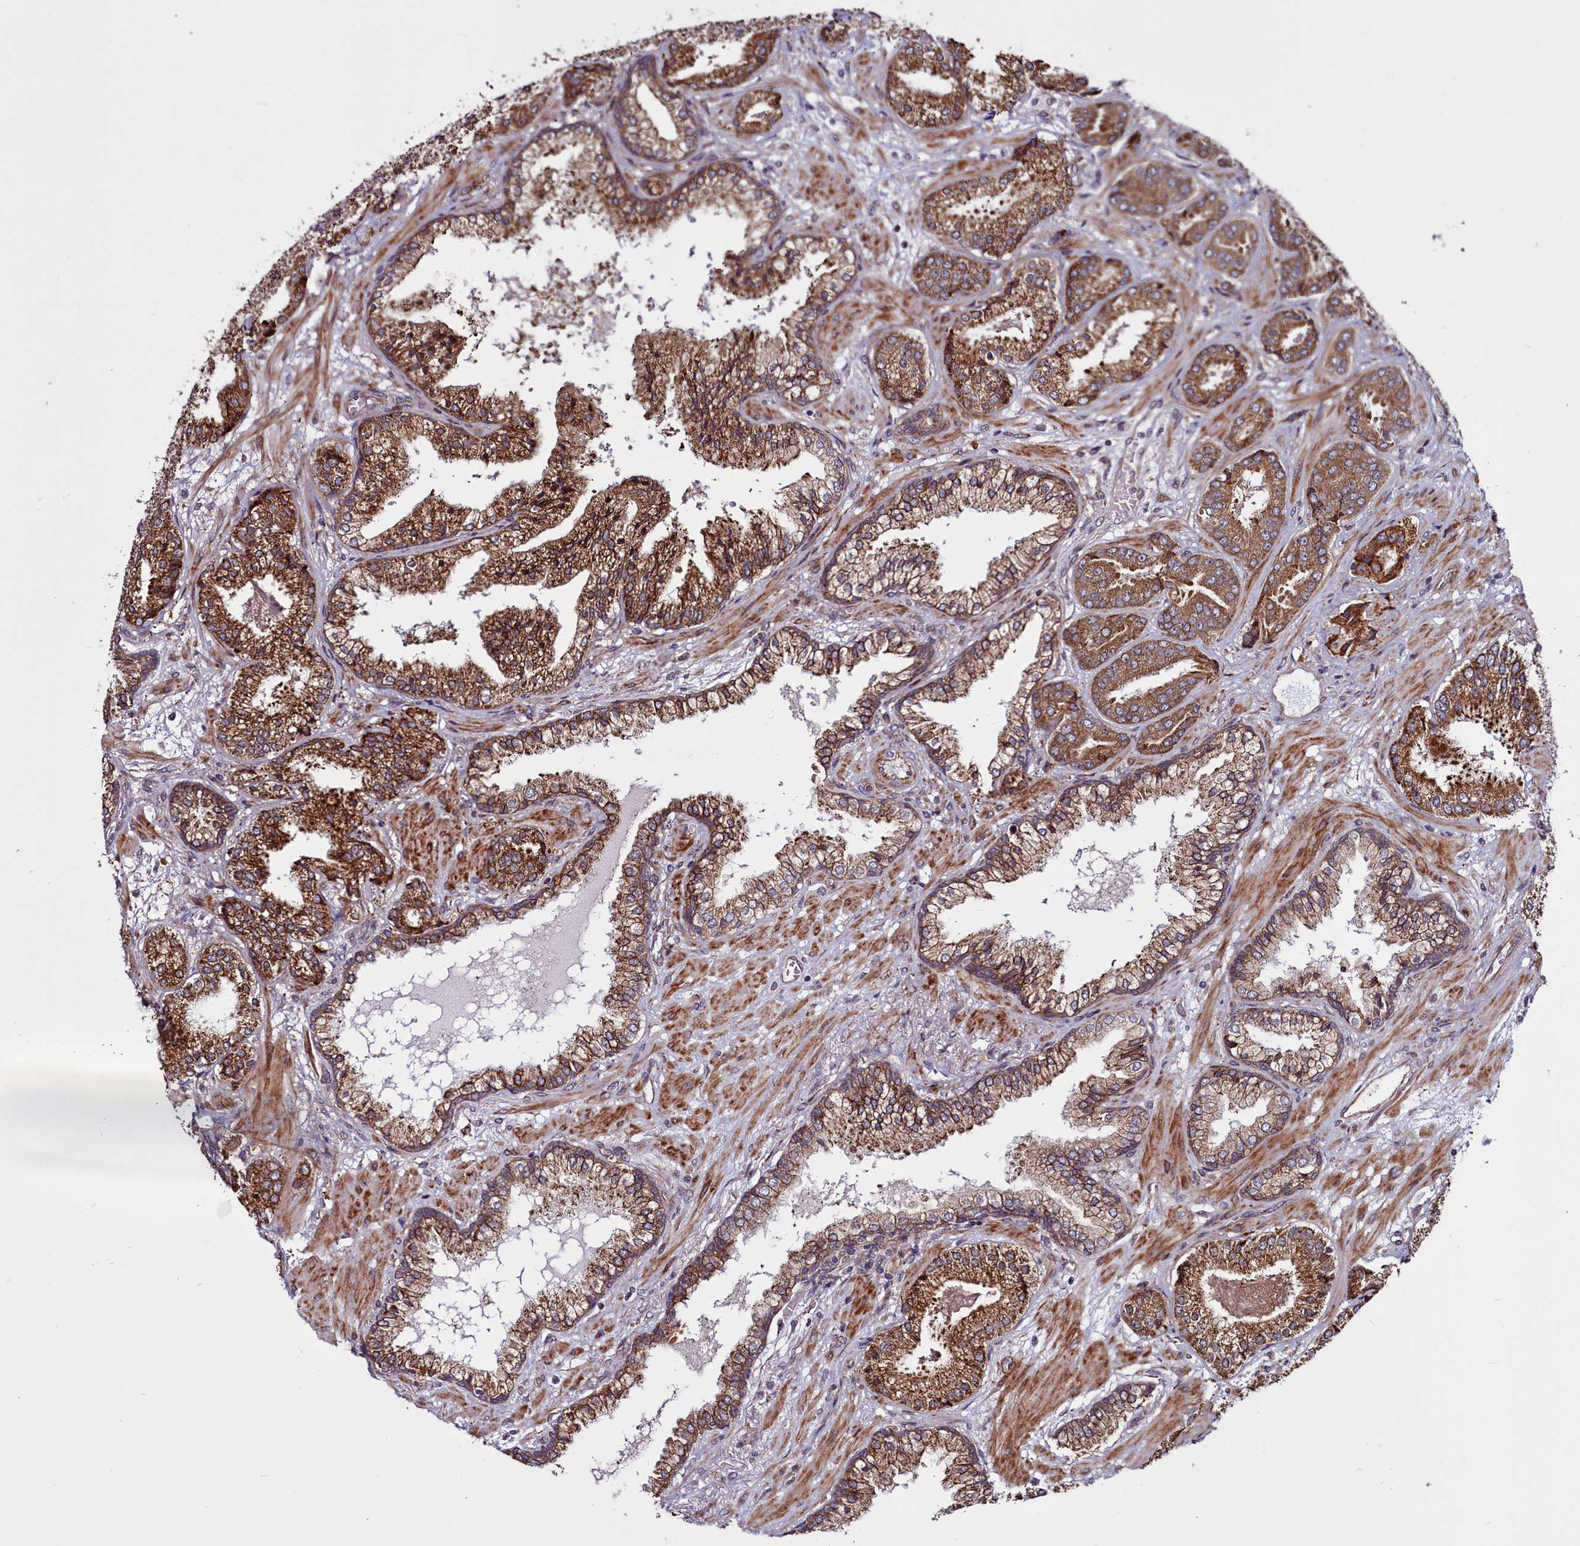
{"staining": {"intensity": "strong", "quantity": ">75%", "location": "cytoplasmic/membranous"}, "tissue": "prostate cancer", "cell_type": "Tumor cells", "image_type": "cancer", "snomed": [{"axis": "morphology", "description": "Adenocarcinoma, High grade"}, {"axis": "topography", "description": "Prostate"}], "caption": "Prostate adenocarcinoma (high-grade) was stained to show a protein in brown. There is high levels of strong cytoplasmic/membranous staining in about >75% of tumor cells.", "gene": "MCRIP1", "patient": {"sex": "male", "age": 63}}